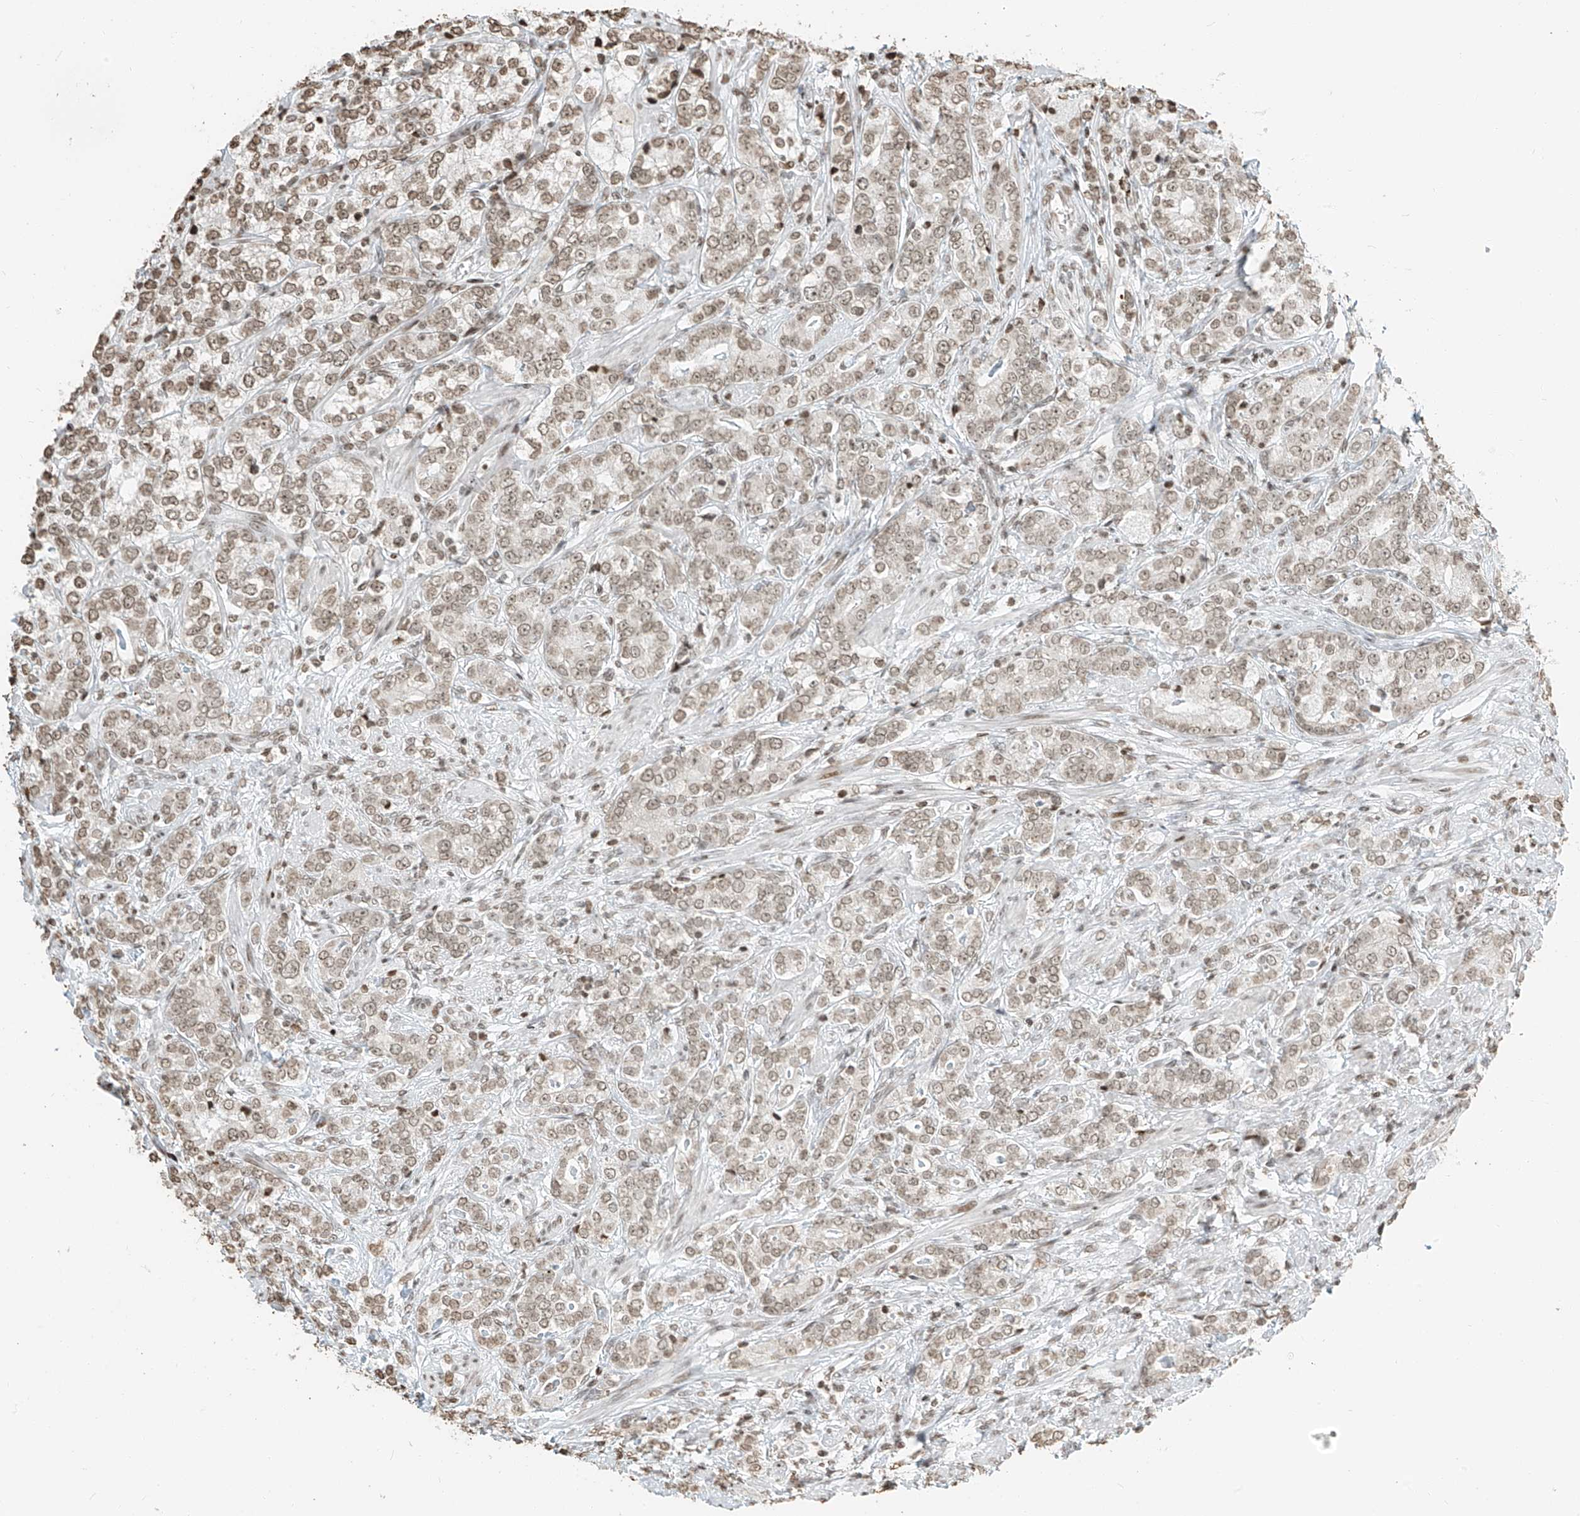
{"staining": {"intensity": "weak", "quantity": ">75%", "location": "nuclear"}, "tissue": "prostate cancer", "cell_type": "Tumor cells", "image_type": "cancer", "snomed": [{"axis": "morphology", "description": "Adenocarcinoma, High grade"}, {"axis": "topography", "description": "Prostate"}], "caption": "Prostate adenocarcinoma (high-grade) stained with a protein marker displays weak staining in tumor cells.", "gene": "C17orf58", "patient": {"sex": "male", "age": 69}}